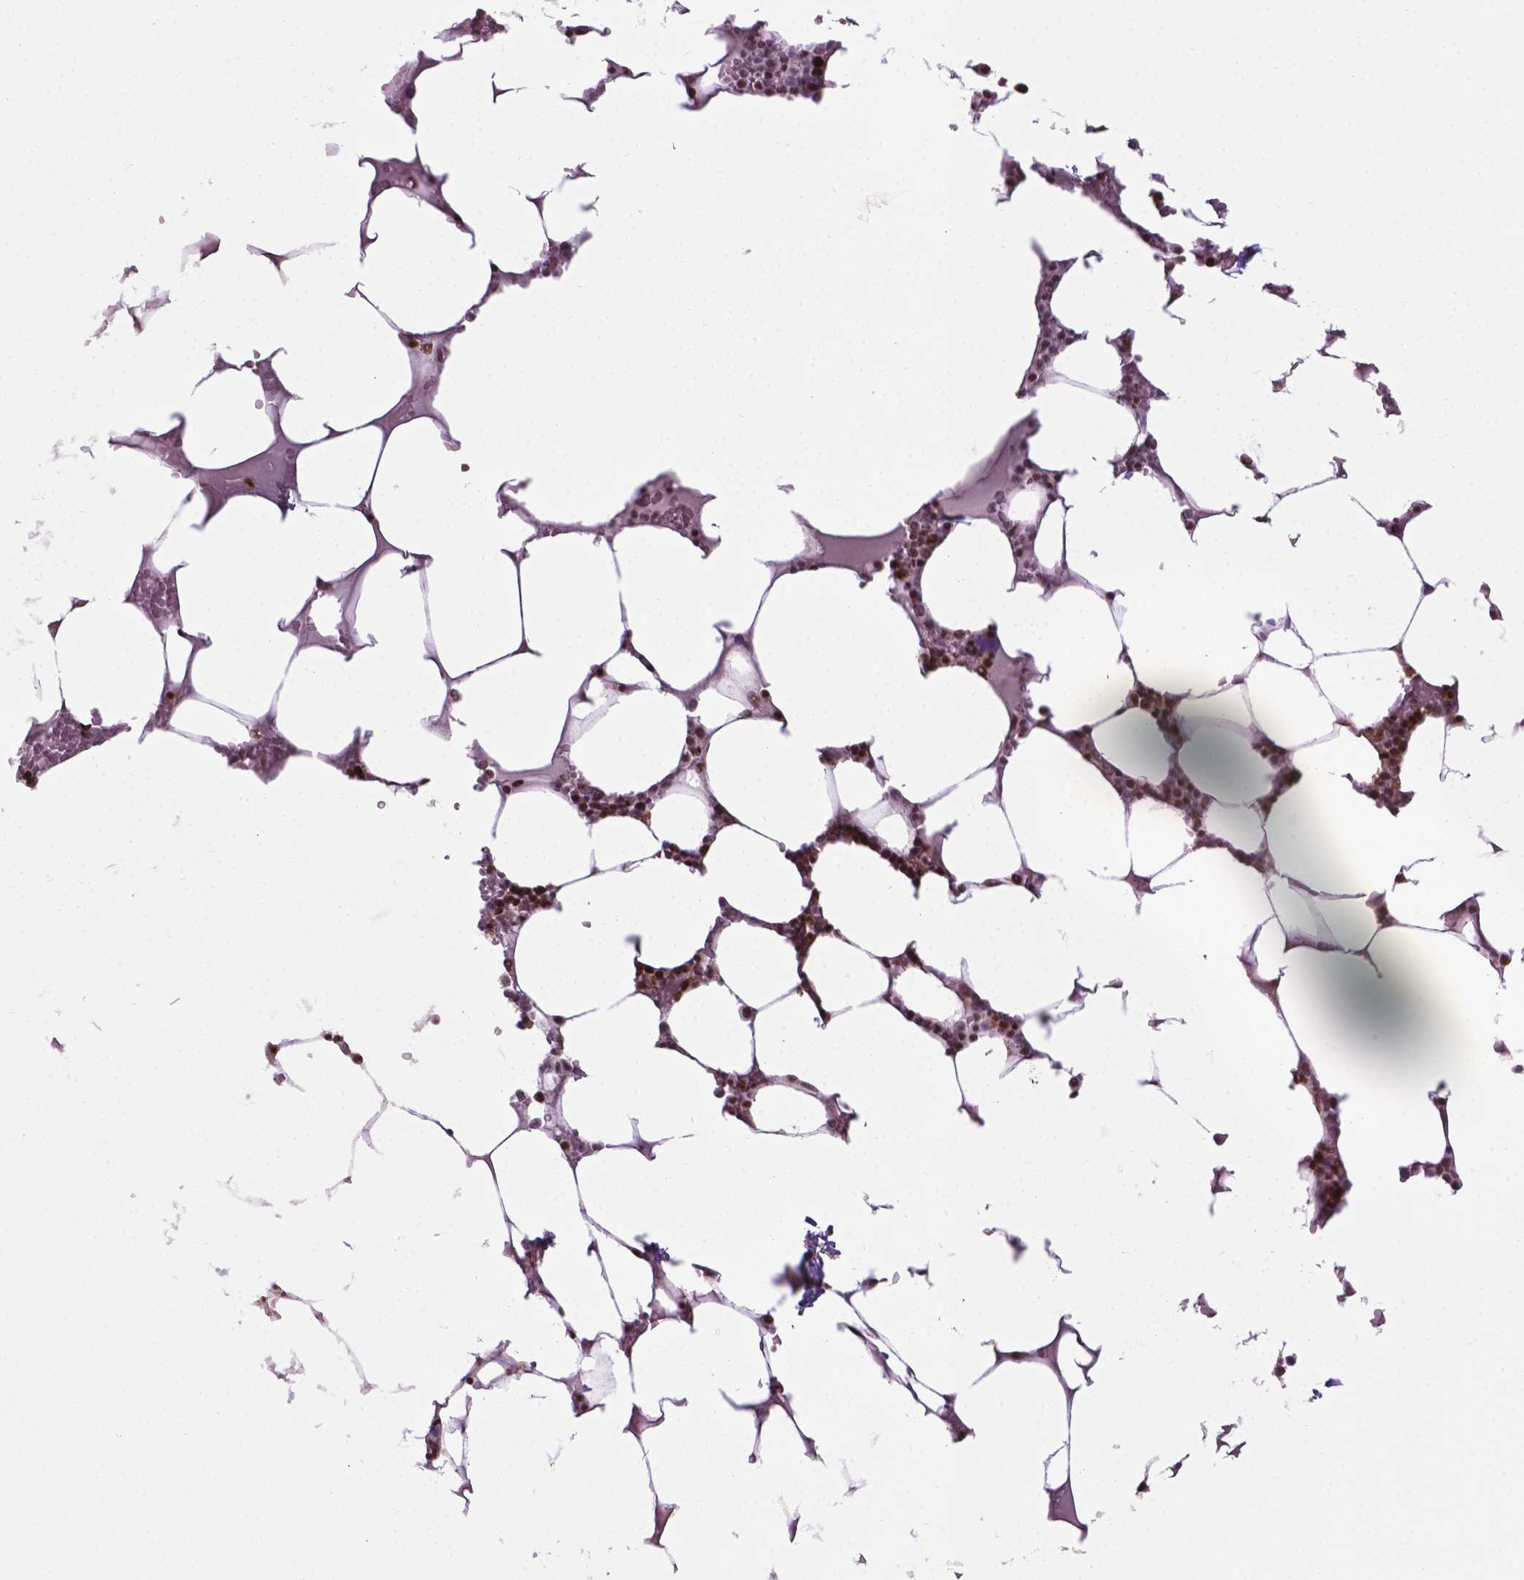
{"staining": {"intensity": "strong", "quantity": "25%-75%", "location": "nuclear"}, "tissue": "bone marrow", "cell_type": "Hematopoietic cells", "image_type": "normal", "snomed": [{"axis": "morphology", "description": "Normal tissue, NOS"}, {"axis": "topography", "description": "Bone marrow"}], "caption": "Hematopoietic cells reveal strong nuclear staining in approximately 25%-75% of cells in benign bone marrow. Using DAB (3,3'-diaminobenzidine) (brown) and hematoxylin (blue) stains, captured at high magnification using brightfield microscopy.", "gene": "CSNK2A1", "patient": {"sex": "female", "age": 52}}